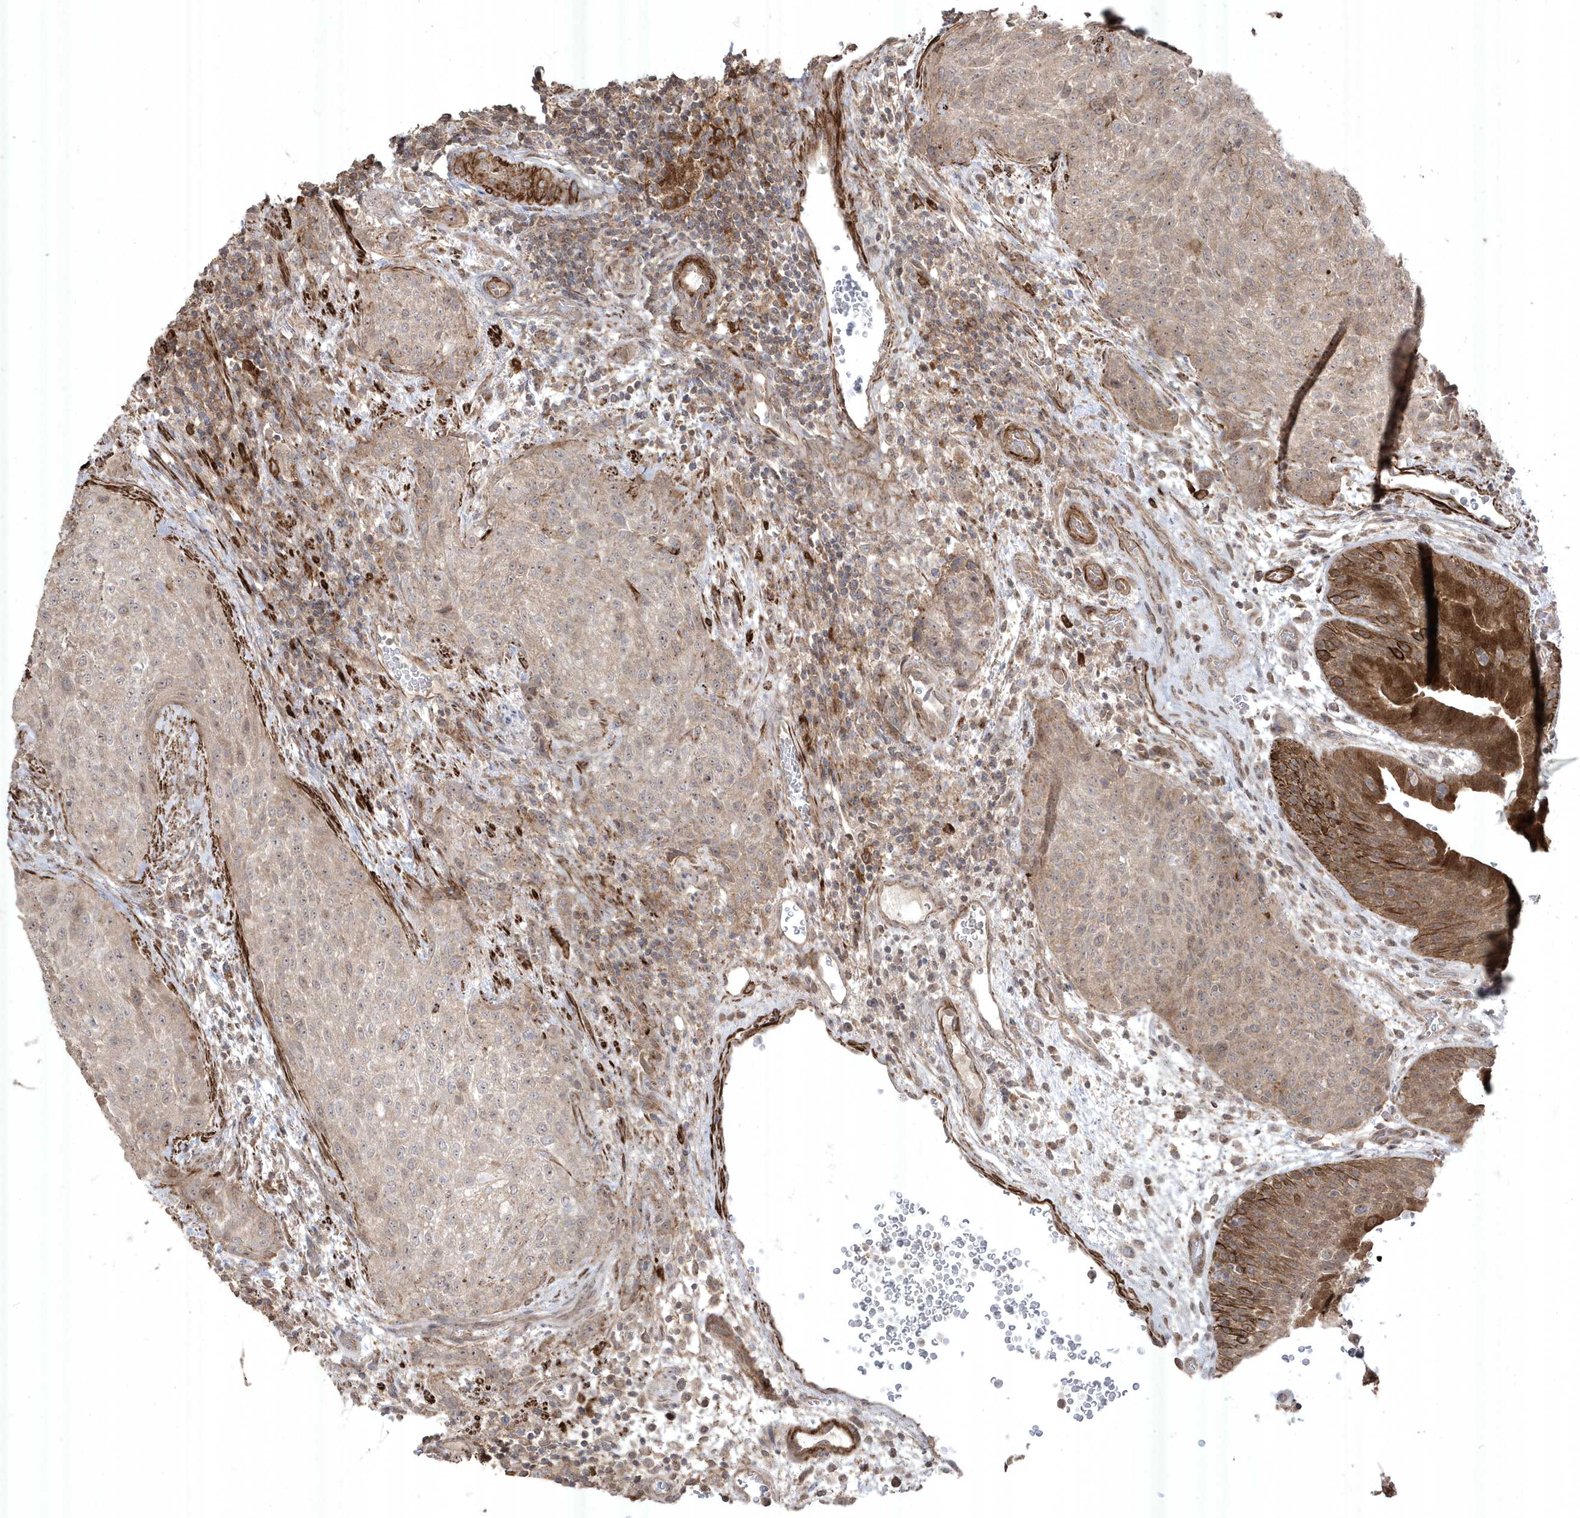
{"staining": {"intensity": "weak", "quantity": "<25%", "location": "cytoplasmic/membranous"}, "tissue": "urothelial cancer", "cell_type": "Tumor cells", "image_type": "cancer", "snomed": [{"axis": "morphology", "description": "Urothelial carcinoma, High grade"}, {"axis": "topography", "description": "Urinary bladder"}], "caption": "Urothelial cancer was stained to show a protein in brown. There is no significant positivity in tumor cells.", "gene": "CETN3", "patient": {"sex": "male", "age": 35}}